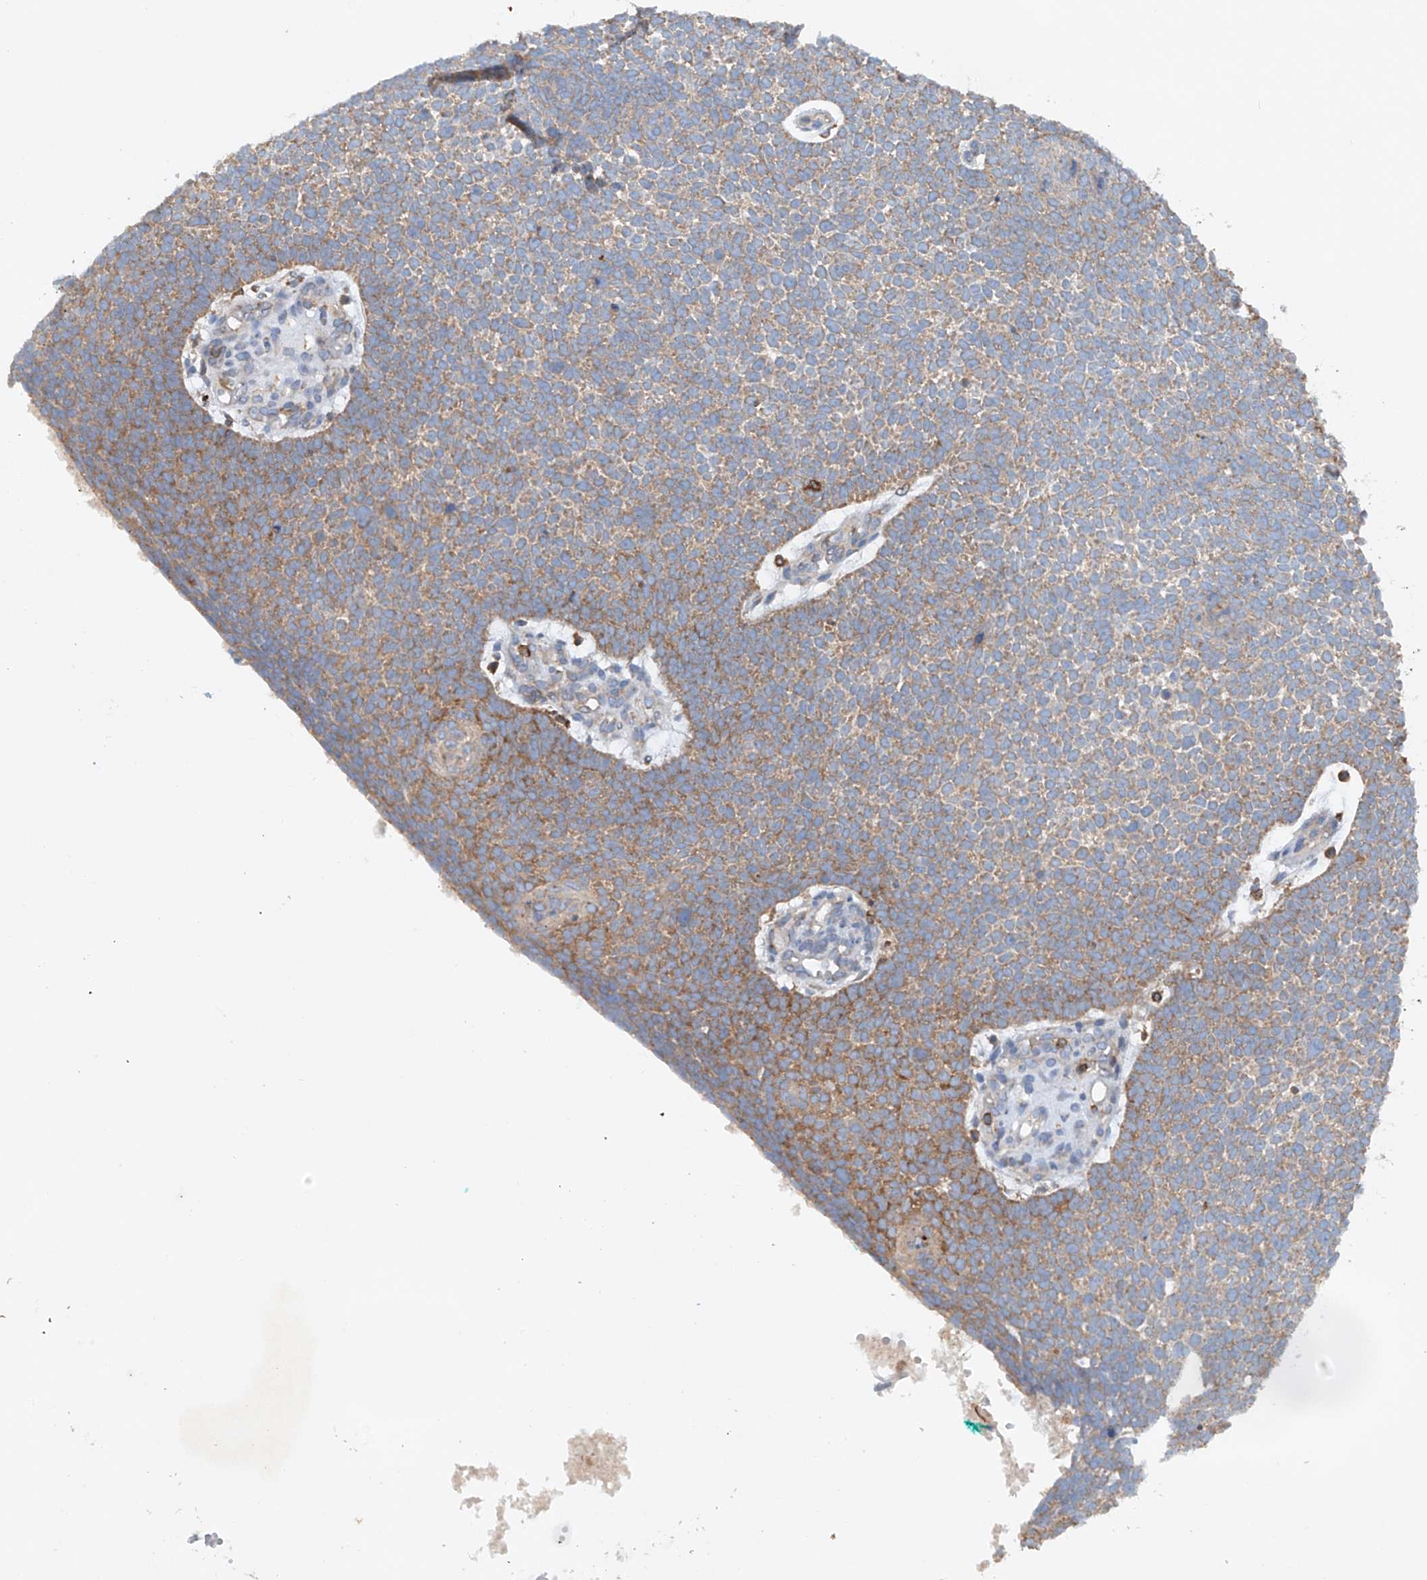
{"staining": {"intensity": "moderate", "quantity": ">75%", "location": "cytoplasmic/membranous"}, "tissue": "skin cancer", "cell_type": "Tumor cells", "image_type": "cancer", "snomed": [{"axis": "morphology", "description": "Basal cell carcinoma"}, {"axis": "topography", "description": "Skin"}], "caption": "A histopathology image showing moderate cytoplasmic/membranous staining in approximately >75% of tumor cells in skin cancer, as visualized by brown immunohistochemical staining.", "gene": "CEP85L", "patient": {"sex": "female", "age": 81}}